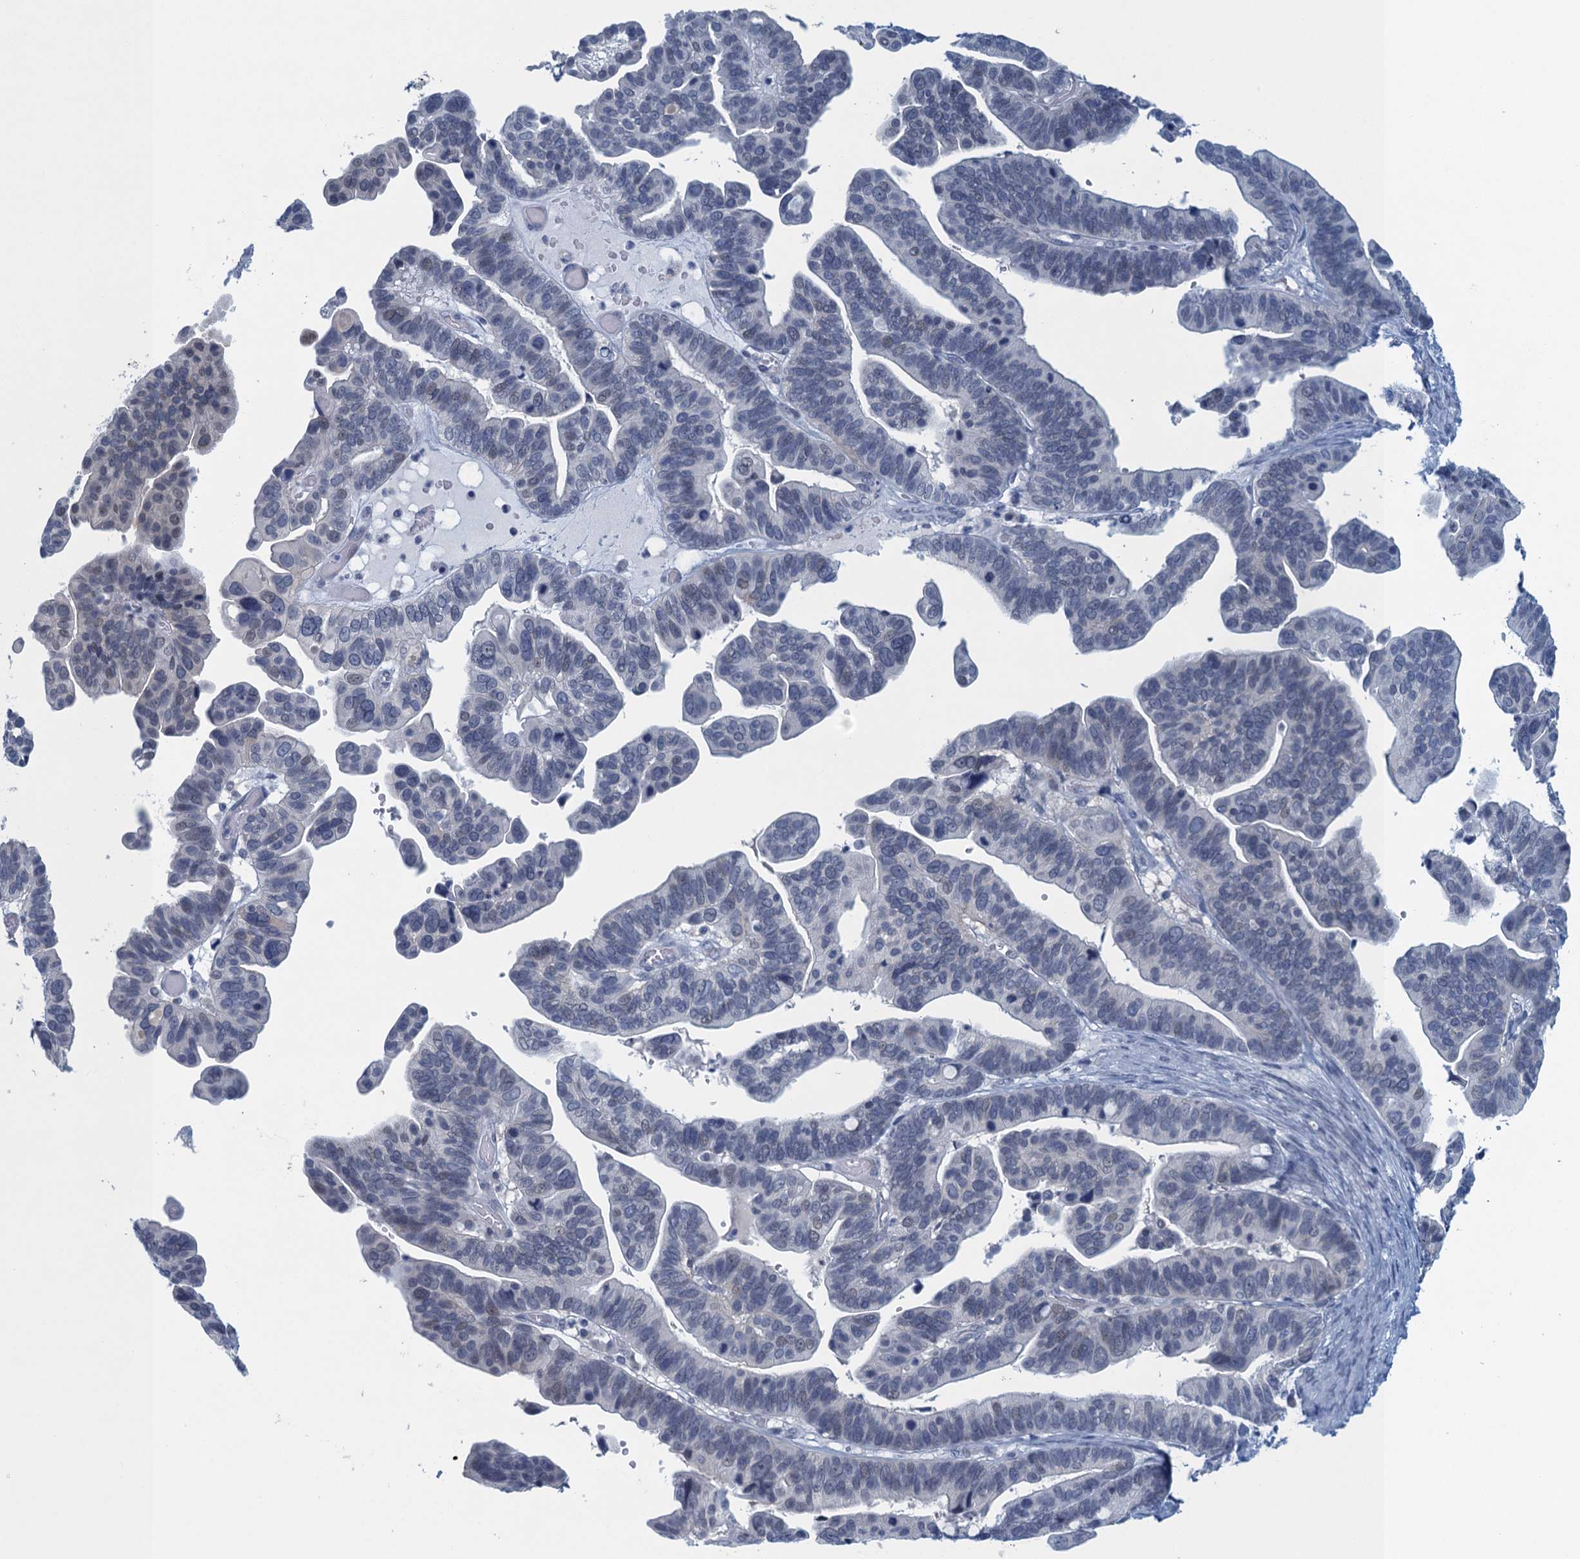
{"staining": {"intensity": "weak", "quantity": "<25%", "location": "nuclear"}, "tissue": "ovarian cancer", "cell_type": "Tumor cells", "image_type": "cancer", "snomed": [{"axis": "morphology", "description": "Cystadenocarcinoma, serous, NOS"}, {"axis": "topography", "description": "Ovary"}], "caption": "Tumor cells show no significant protein expression in ovarian serous cystadenocarcinoma.", "gene": "ENSG00000131152", "patient": {"sex": "female", "age": 56}}